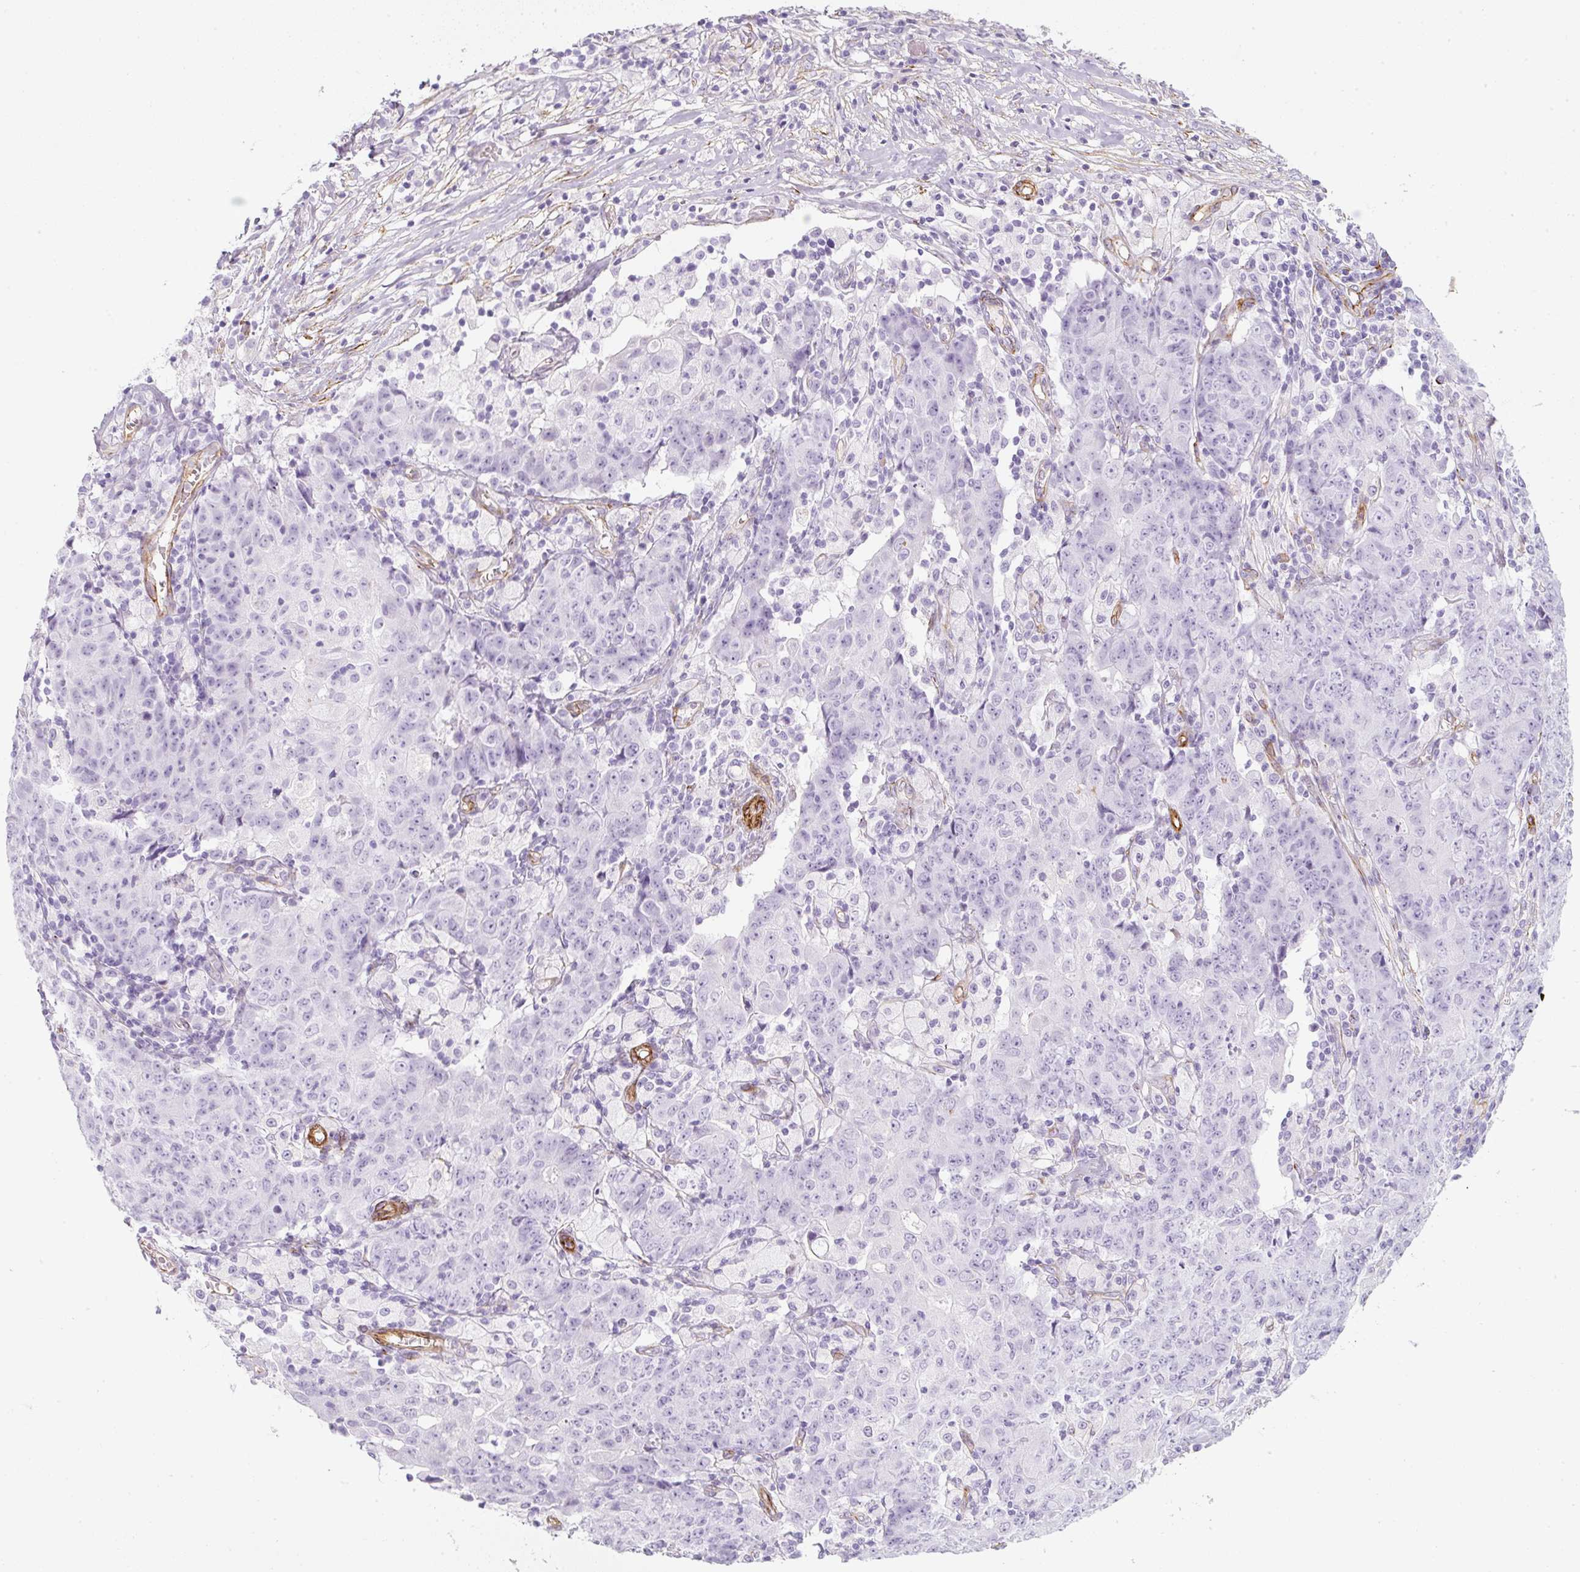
{"staining": {"intensity": "negative", "quantity": "none", "location": "none"}, "tissue": "ovarian cancer", "cell_type": "Tumor cells", "image_type": "cancer", "snomed": [{"axis": "morphology", "description": "Carcinoma, endometroid"}, {"axis": "topography", "description": "Ovary"}], "caption": "Immunohistochemistry (IHC) histopathology image of neoplastic tissue: ovarian cancer stained with DAB demonstrates no significant protein expression in tumor cells.", "gene": "CAVIN3", "patient": {"sex": "female", "age": 42}}